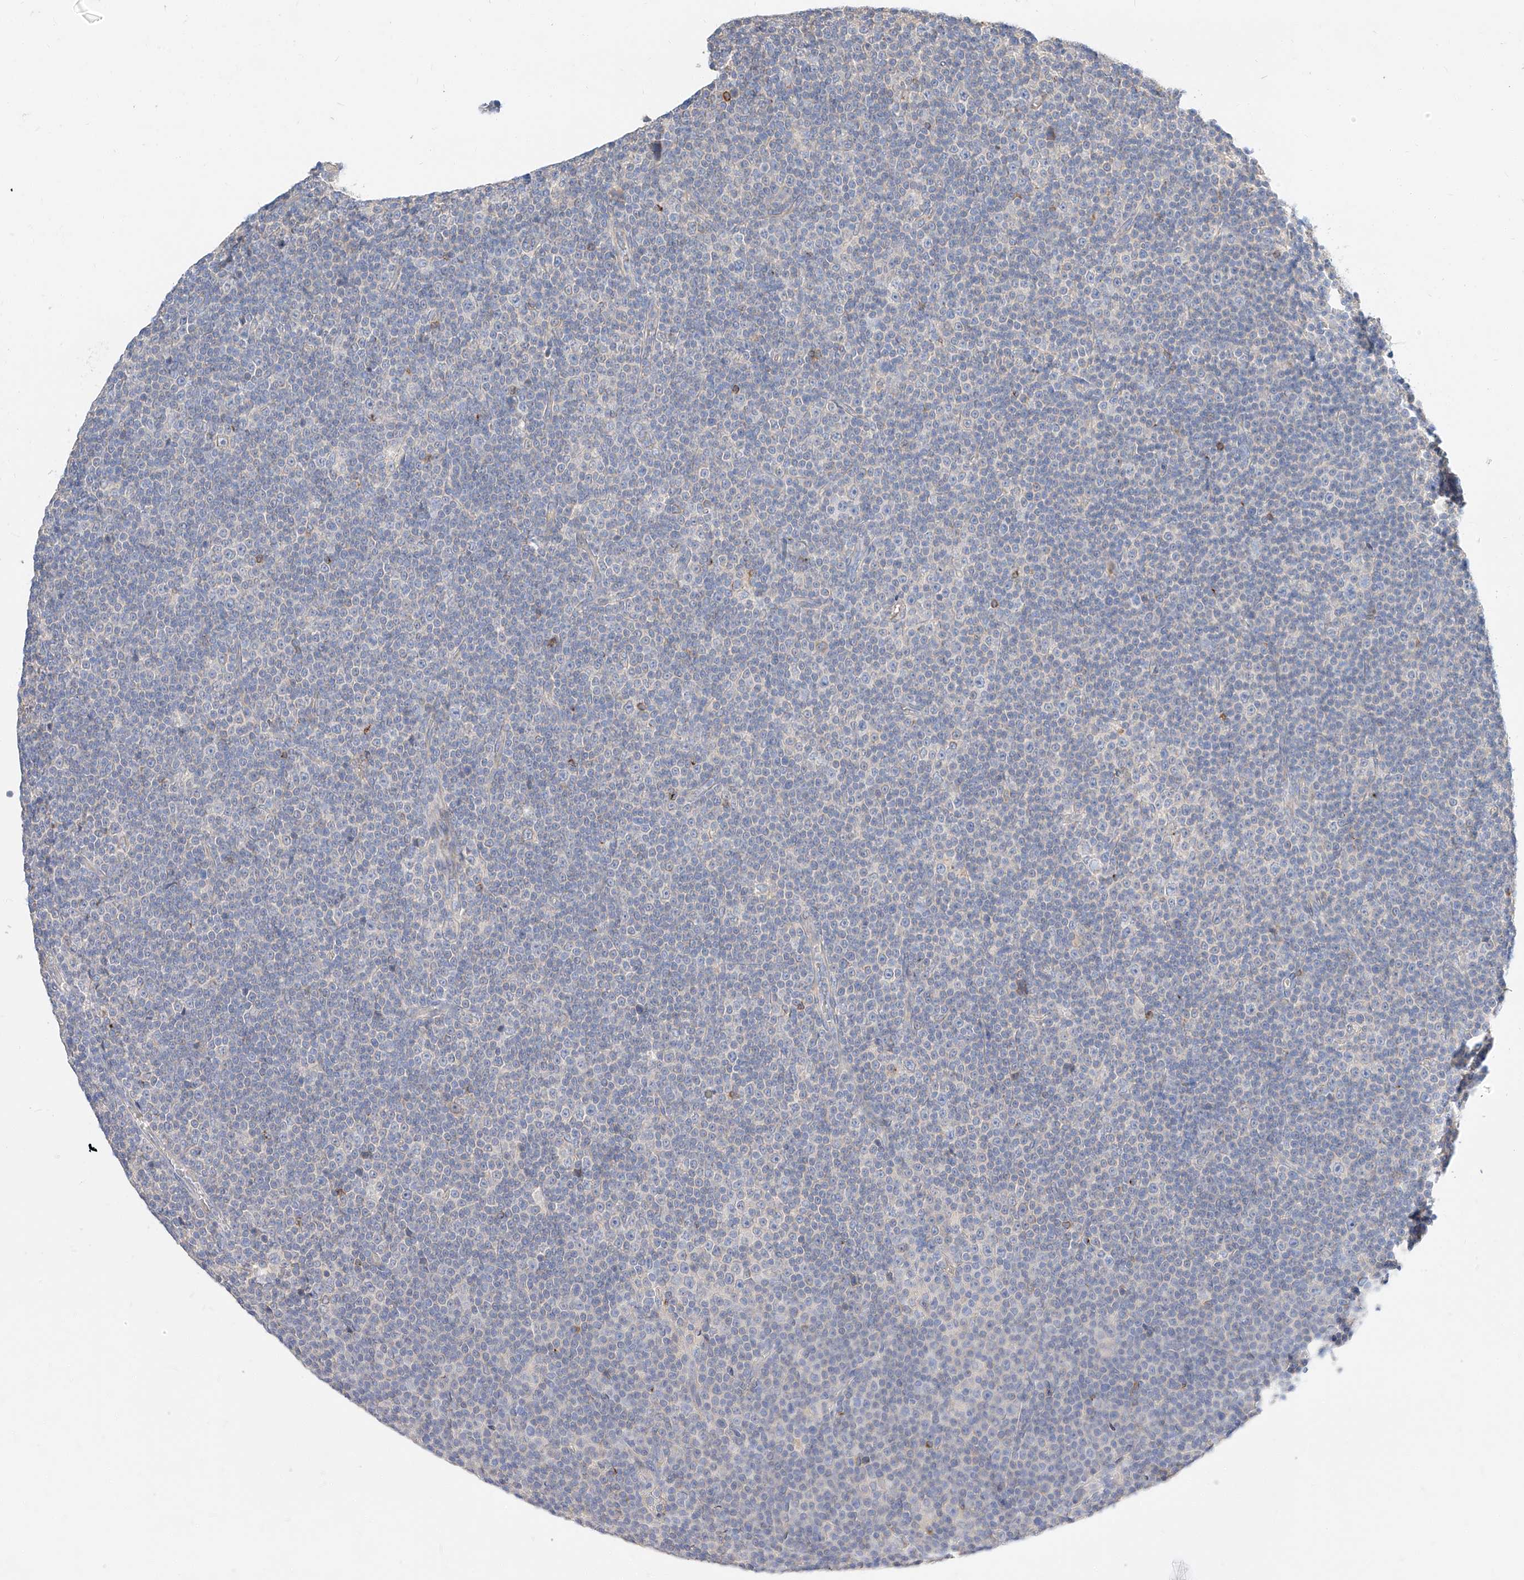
{"staining": {"intensity": "negative", "quantity": "none", "location": "none"}, "tissue": "lymphoma", "cell_type": "Tumor cells", "image_type": "cancer", "snomed": [{"axis": "morphology", "description": "Malignant lymphoma, non-Hodgkin's type, Low grade"}, {"axis": "topography", "description": "Lymph node"}], "caption": "This is an IHC histopathology image of malignant lymphoma, non-Hodgkin's type (low-grade). There is no positivity in tumor cells.", "gene": "MAP7", "patient": {"sex": "female", "age": 67}}